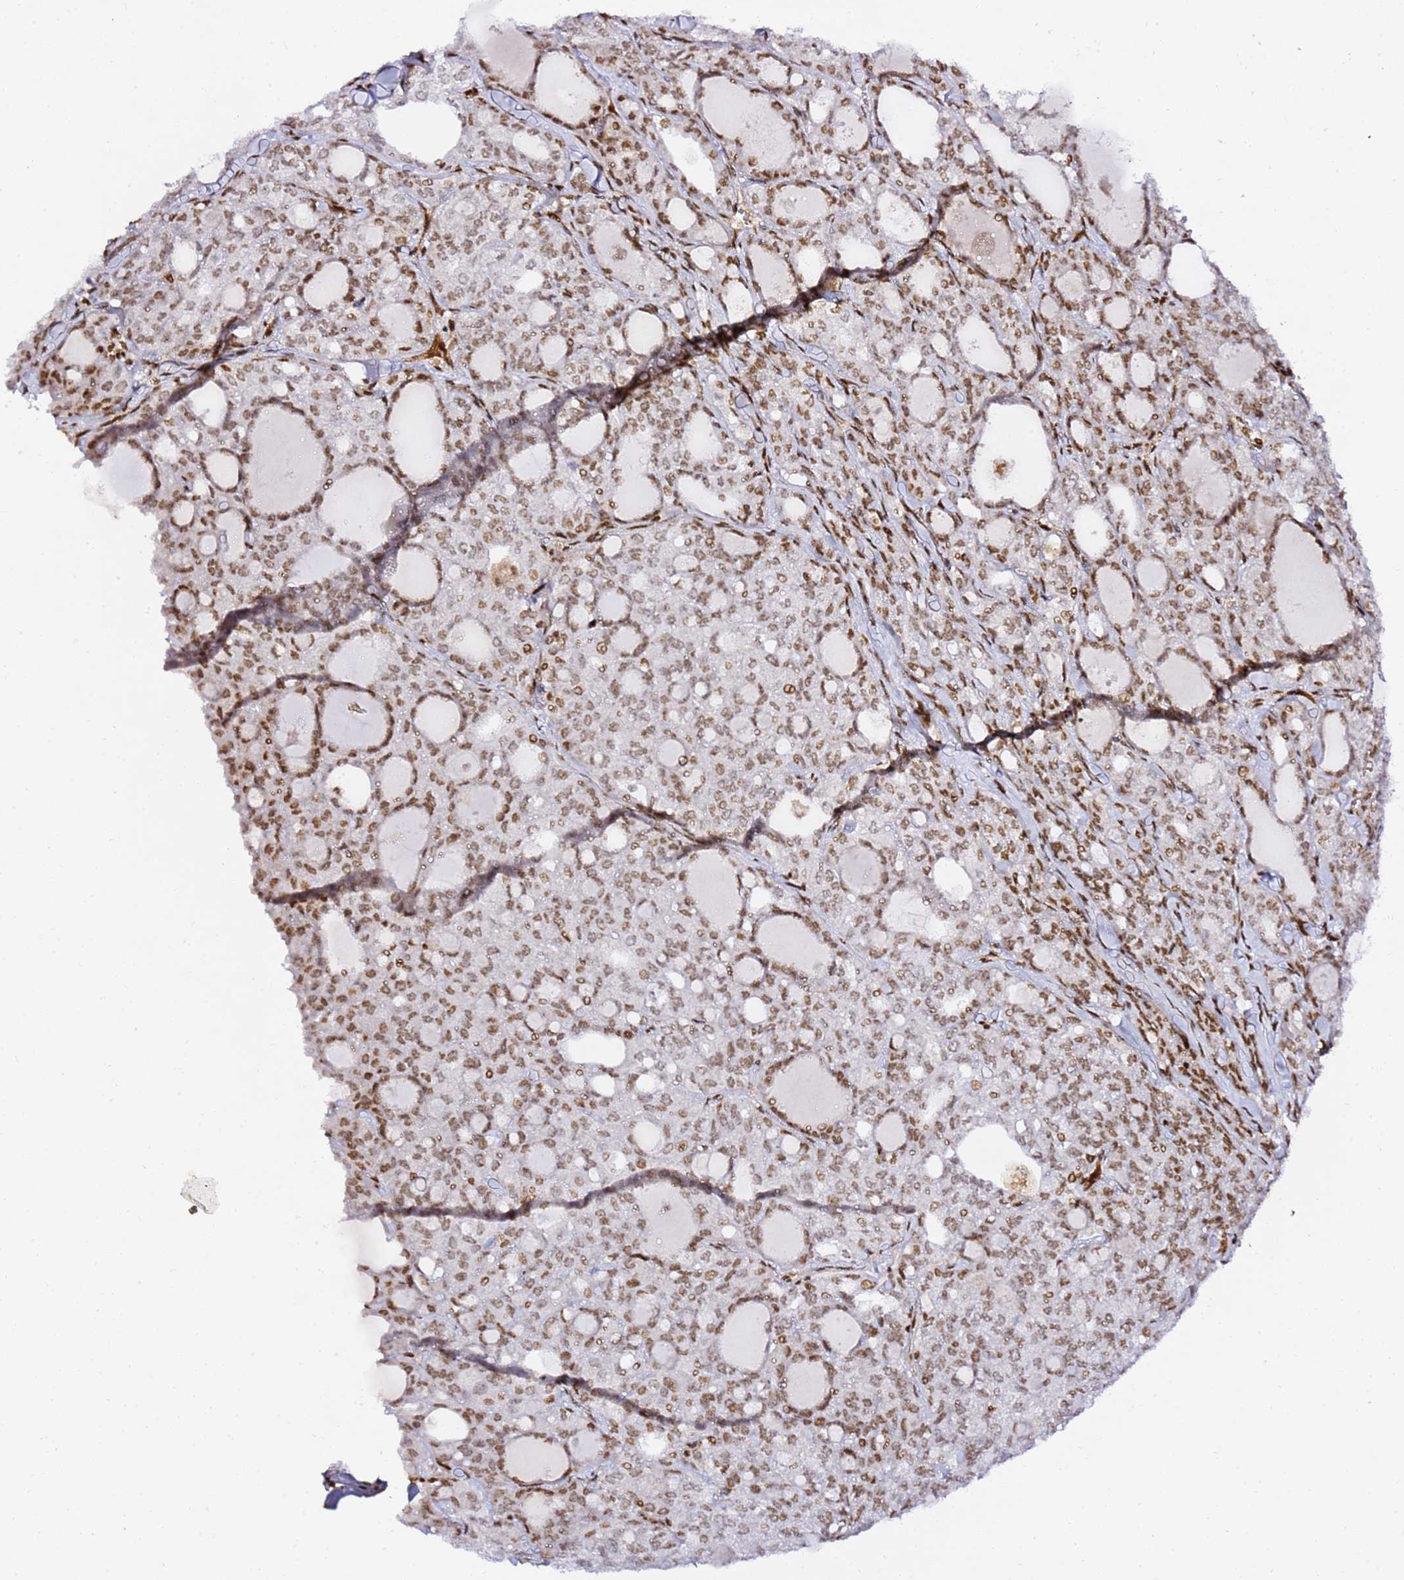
{"staining": {"intensity": "strong", "quantity": ">75%", "location": "nuclear"}, "tissue": "thyroid cancer", "cell_type": "Tumor cells", "image_type": "cancer", "snomed": [{"axis": "morphology", "description": "Follicular adenoma carcinoma, NOS"}, {"axis": "topography", "description": "Thyroid gland"}], "caption": "Immunohistochemistry (IHC) histopathology image of thyroid cancer (follicular adenoma carcinoma) stained for a protein (brown), which reveals high levels of strong nuclear staining in approximately >75% of tumor cells.", "gene": "GBP2", "patient": {"sex": "male", "age": 75}}